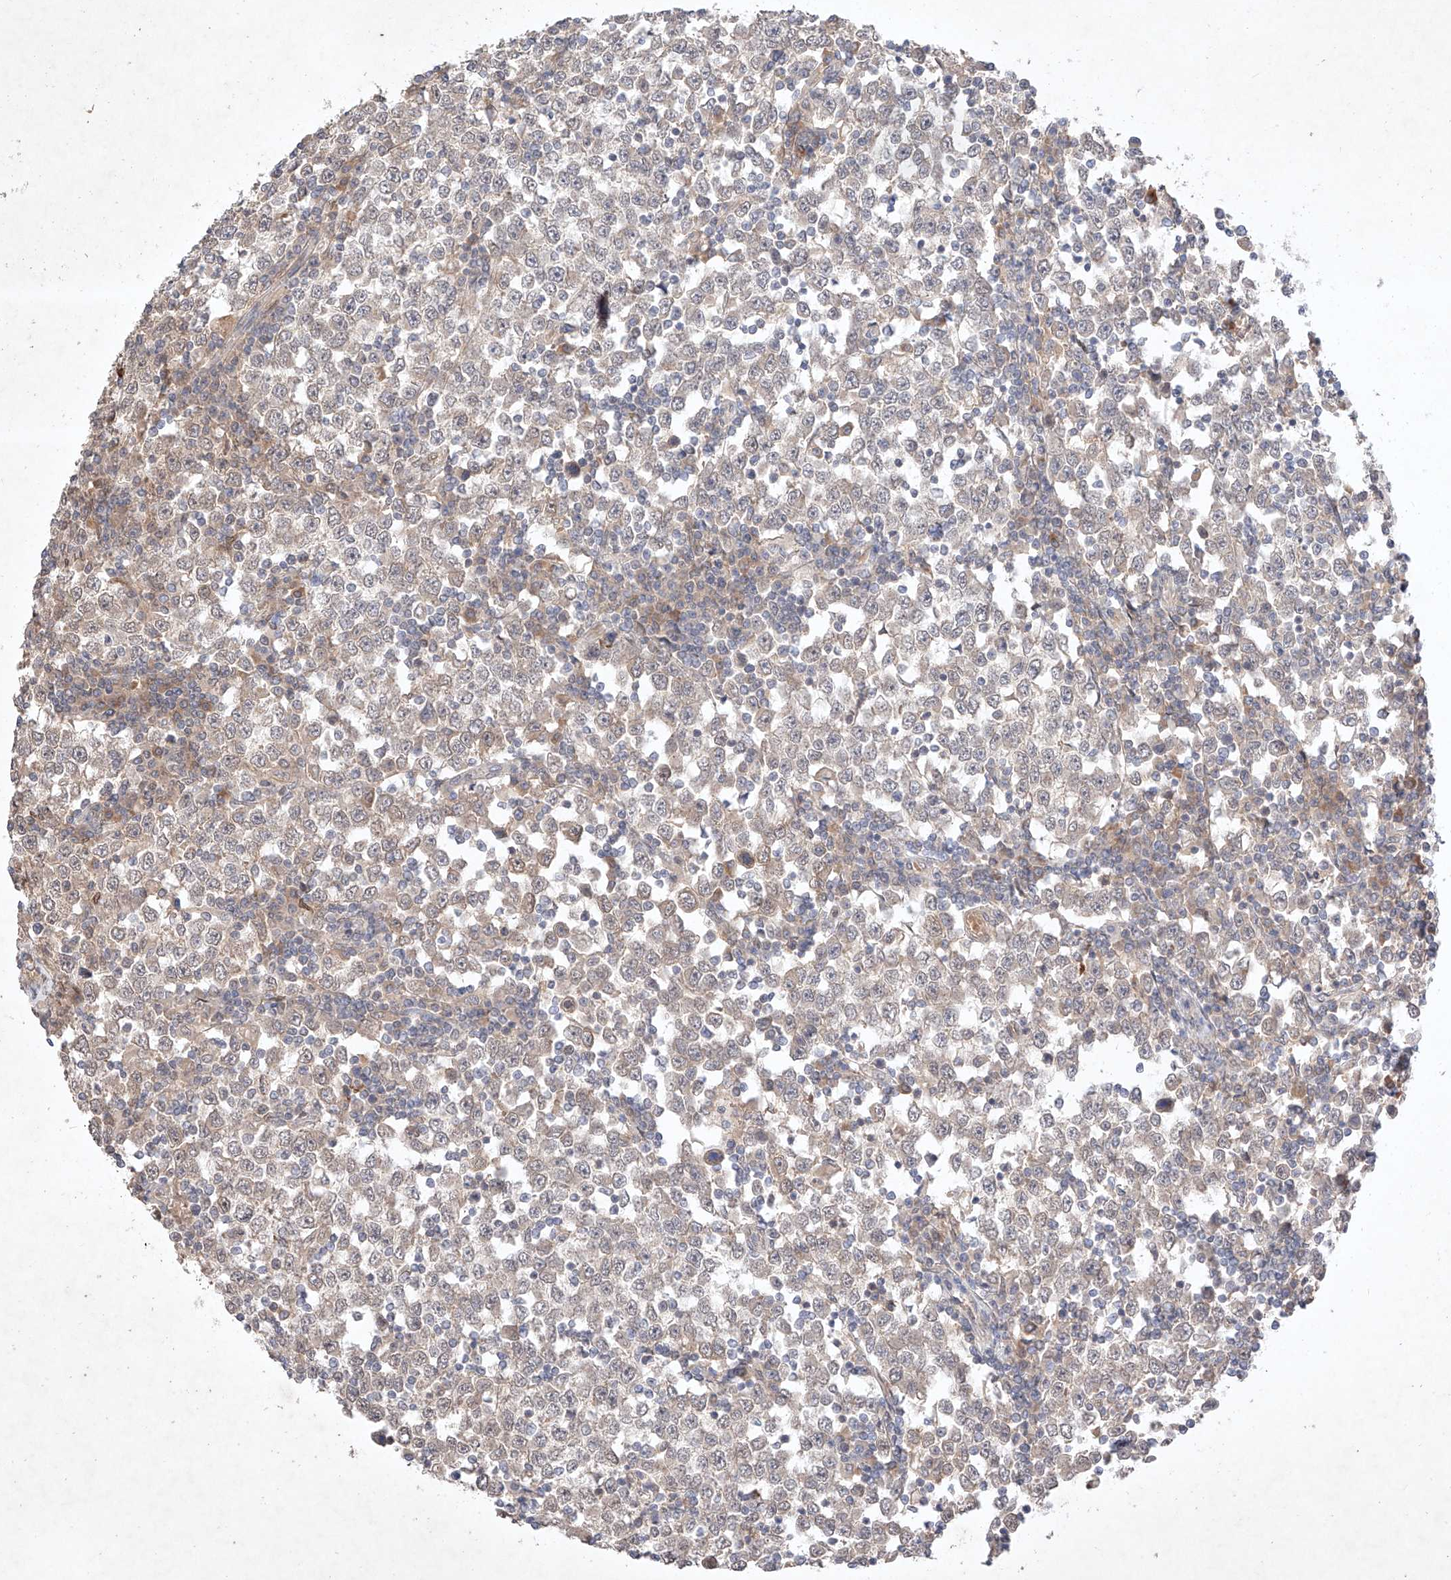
{"staining": {"intensity": "weak", "quantity": "25%-75%", "location": "cytoplasmic/membranous"}, "tissue": "testis cancer", "cell_type": "Tumor cells", "image_type": "cancer", "snomed": [{"axis": "morphology", "description": "Seminoma, NOS"}, {"axis": "topography", "description": "Testis"}], "caption": "DAB (3,3'-diaminobenzidine) immunohistochemical staining of human testis cancer (seminoma) shows weak cytoplasmic/membranous protein staining in about 25%-75% of tumor cells.", "gene": "ZNF124", "patient": {"sex": "male", "age": 65}}